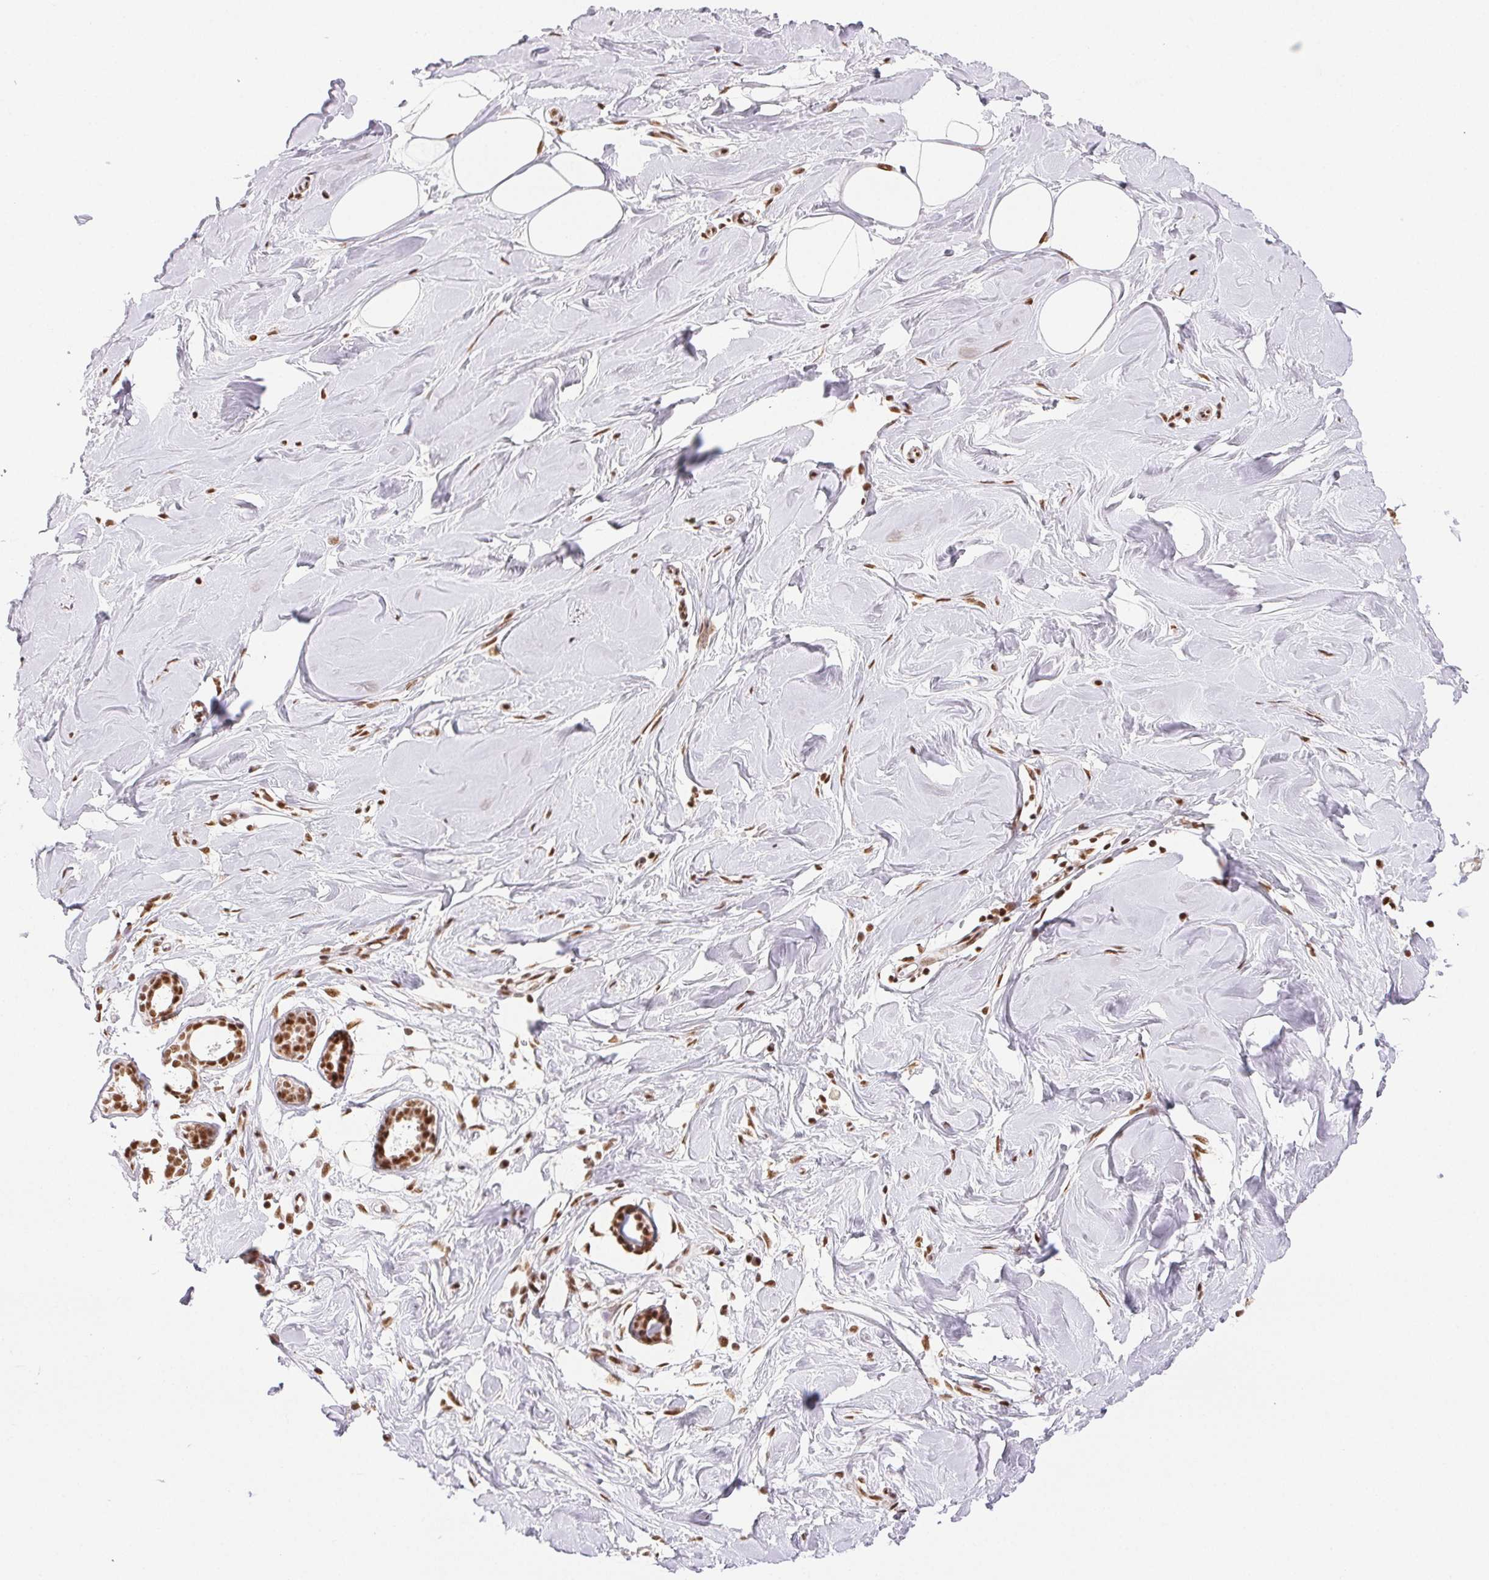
{"staining": {"intensity": "moderate", "quantity": "25%-75%", "location": "nuclear"}, "tissue": "breast", "cell_type": "Adipocytes", "image_type": "normal", "snomed": [{"axis": "morphology", "description": "Normal tissue, NOS"}, {"axis": "topography", "description": "Breast"}], "caption": "Moderate nuclear protein positivity is identified in approximately 25%-75% of adipocytes in breast.", "gene": "IK", "patient": {"sex": "female", "age": 27}}